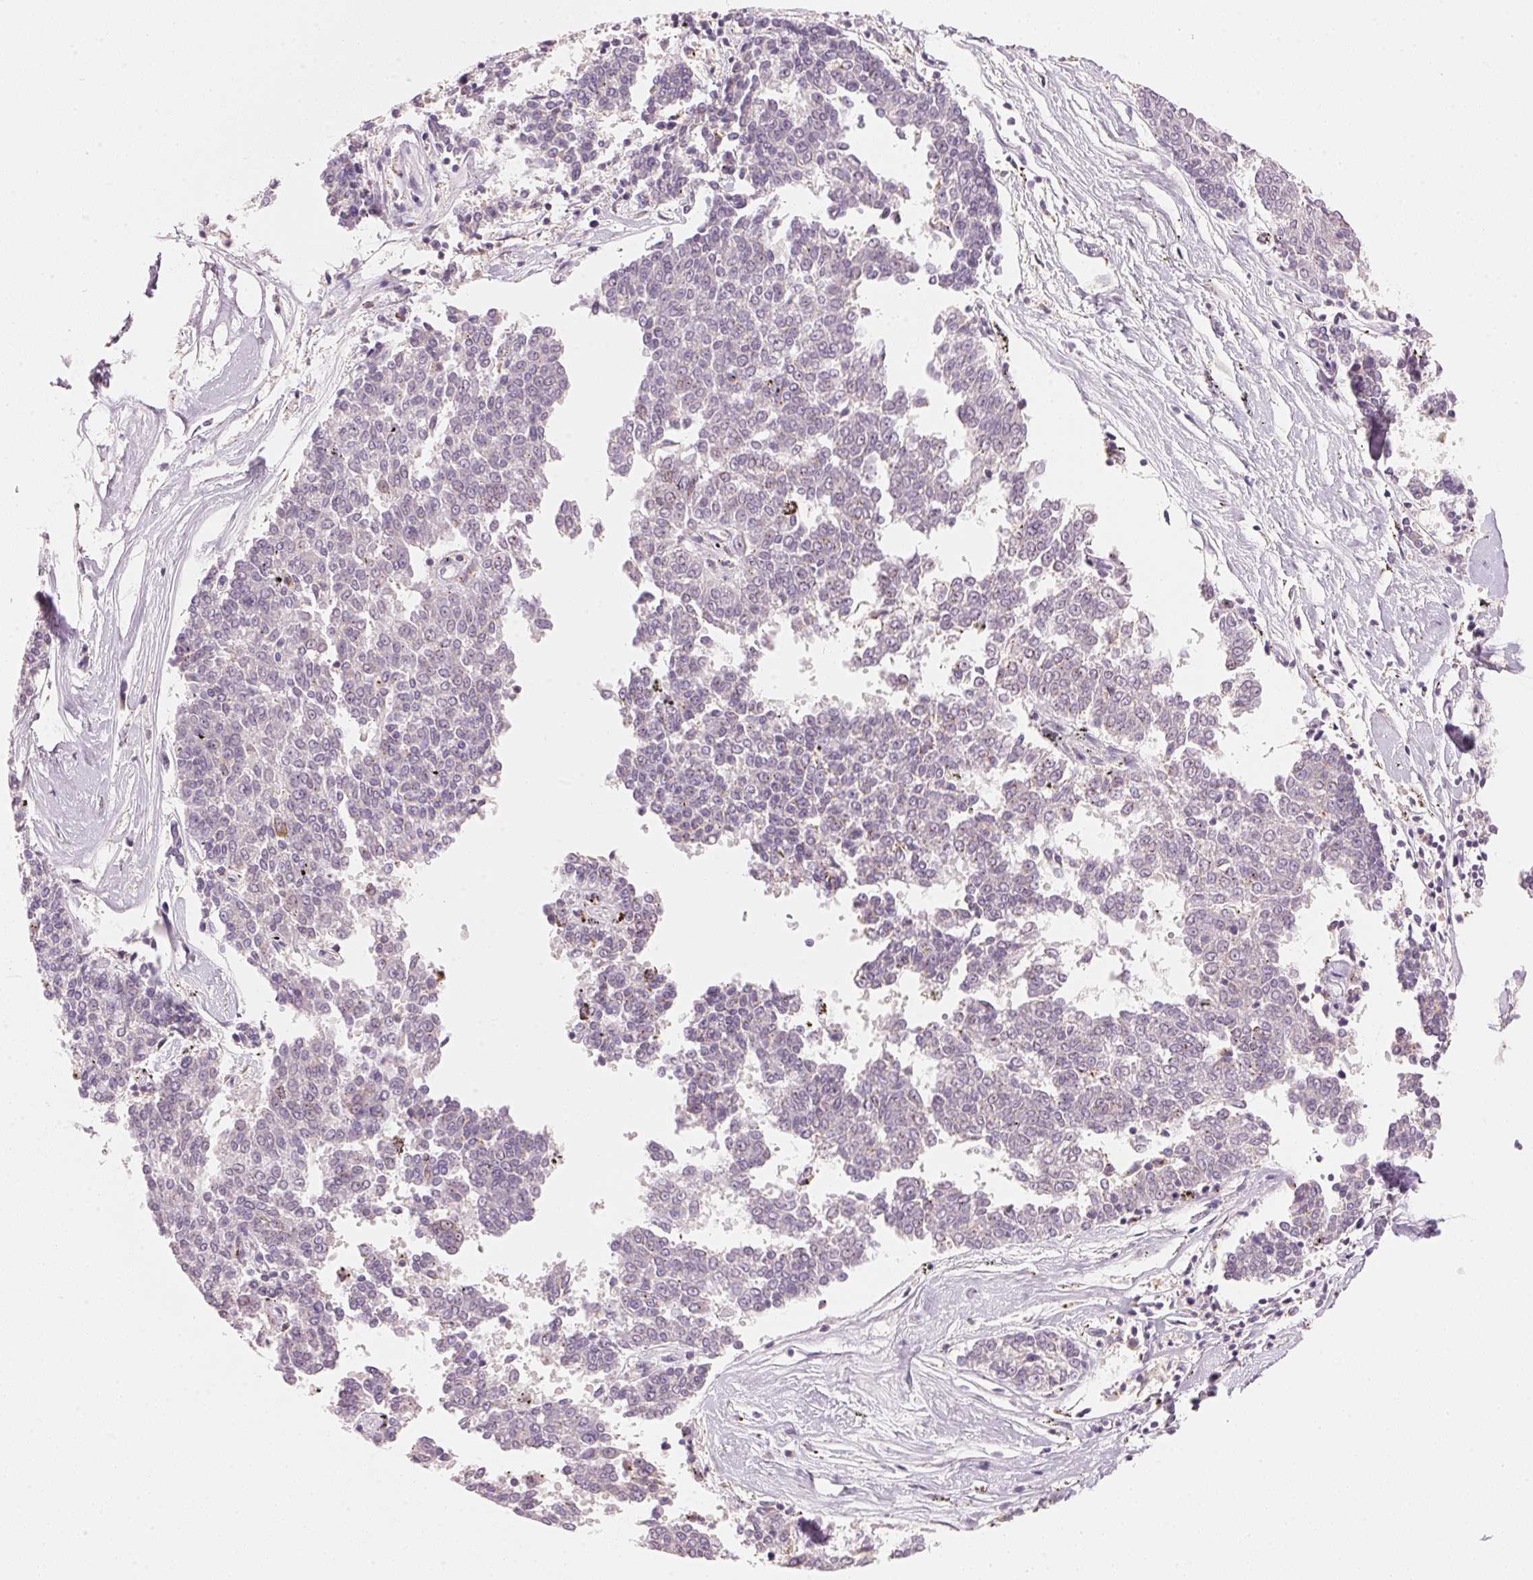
{"staining": {"intensity": "negative", "quantity": "none", "location": "none"}, "tissue": "melanoma", "cell_type": "Tumor cells", "image_type": "cancer", "snomed": [{"axis": "morphology", "description": "Malignant melanoma, NOS"}, {"axis": "topography", "description": "Skin"}], "caption": "Immunohistochemistry image of neoplastic tissue: melanoma stained with DAB displays no significant protein staining in tumor cells.", "gene": "HOXB13", "patient": {"sex": "female", "age": 72}}